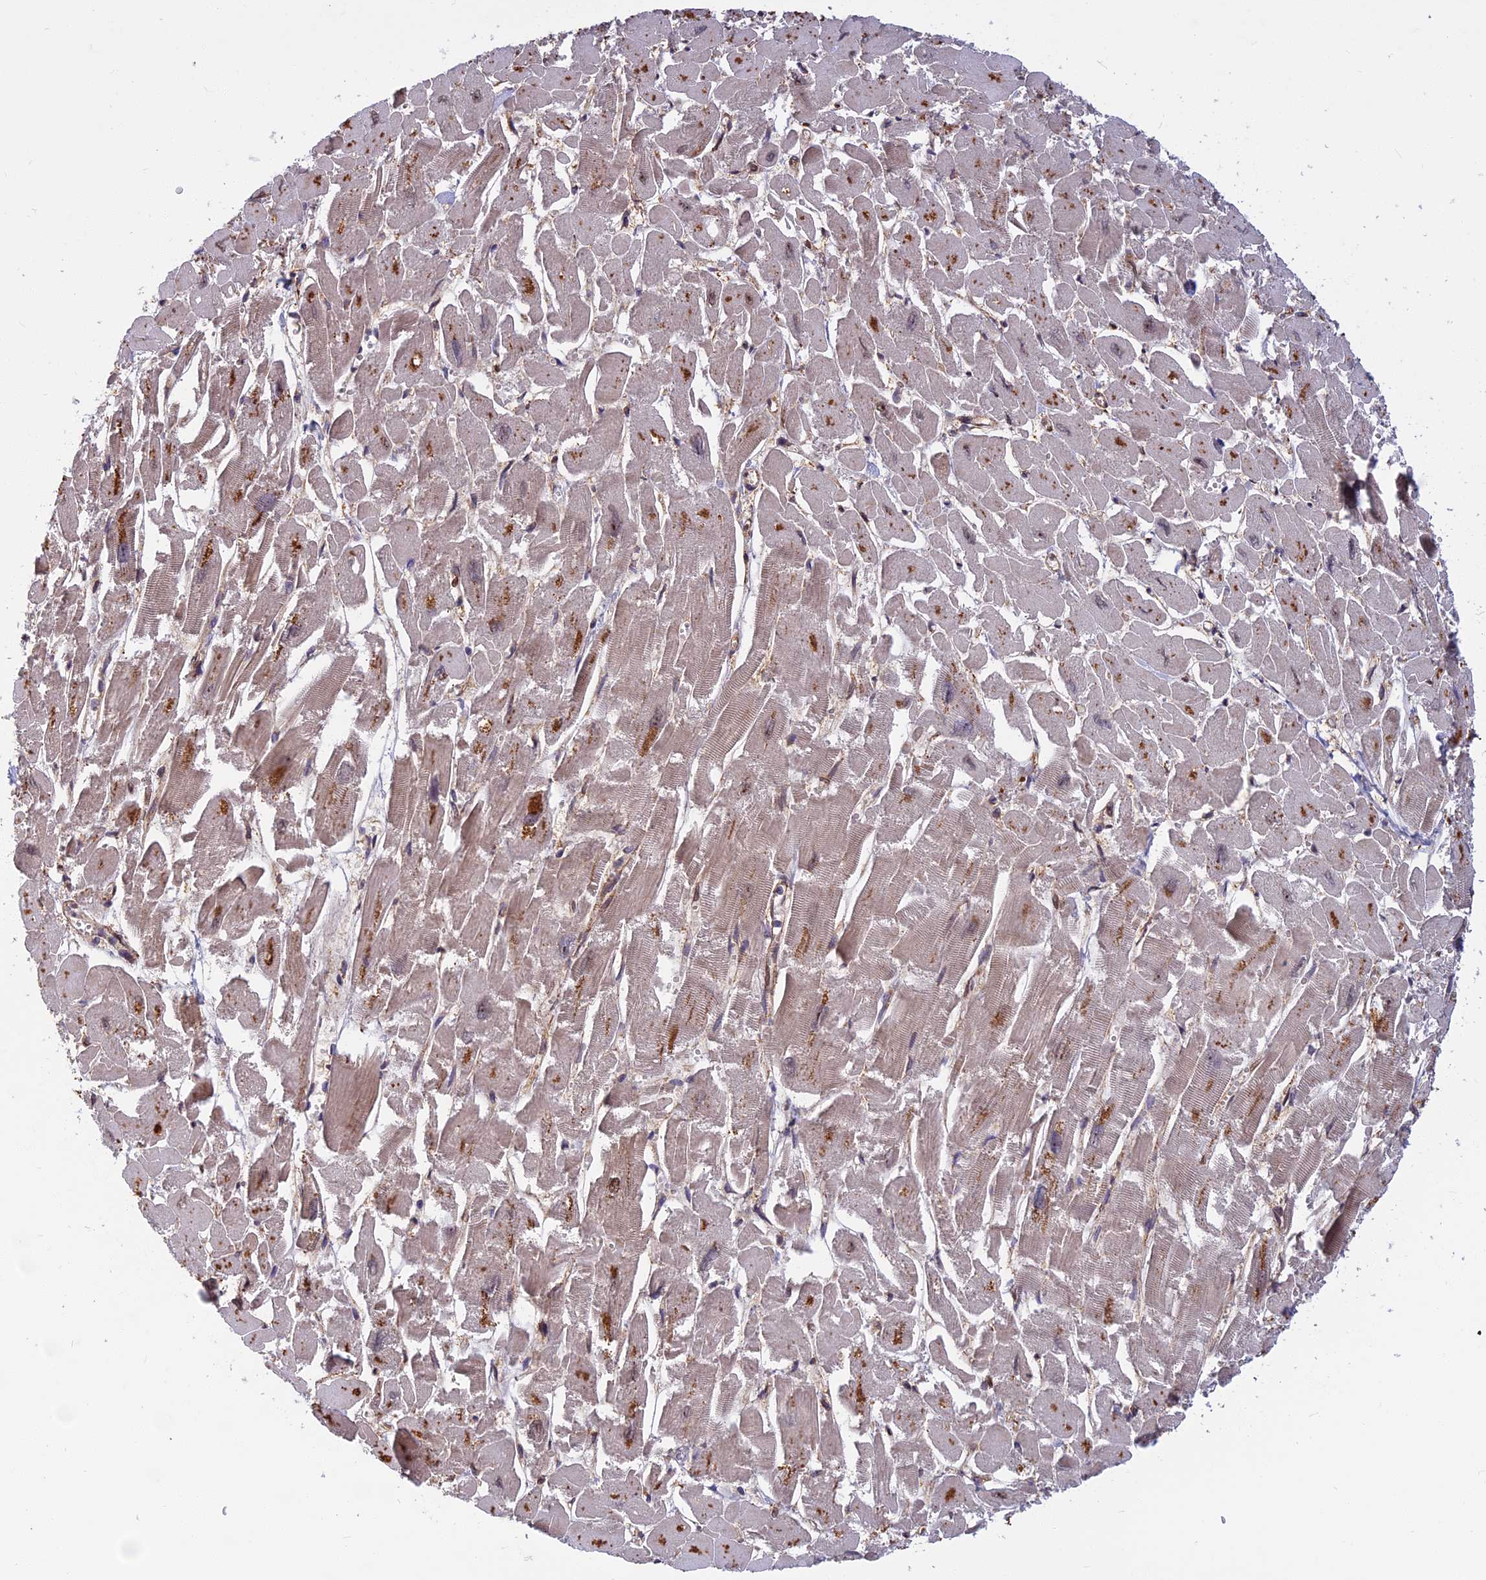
{"staining": {"intensity": "moderate", "quantity": "<25%", "location": "cytoplasmic/membranous"}, "tissue": "heart muscle", "cell_type": "Cardiomyocytes", "image_type": "normal", "snomed": [{"axis": "morphology", "description": "Normal tissue, NOS"}, {"axis": "topography", "description": "Heart"}], "caption": "There is low levels of moderate cytoplasmic/membranous staining in cardiomyocytes of normal heart muscle, as demonstrated by immunohistochemical staining (brown color).", "gene": "SPG11", "patient": {"sex": "male", "age": 54}}